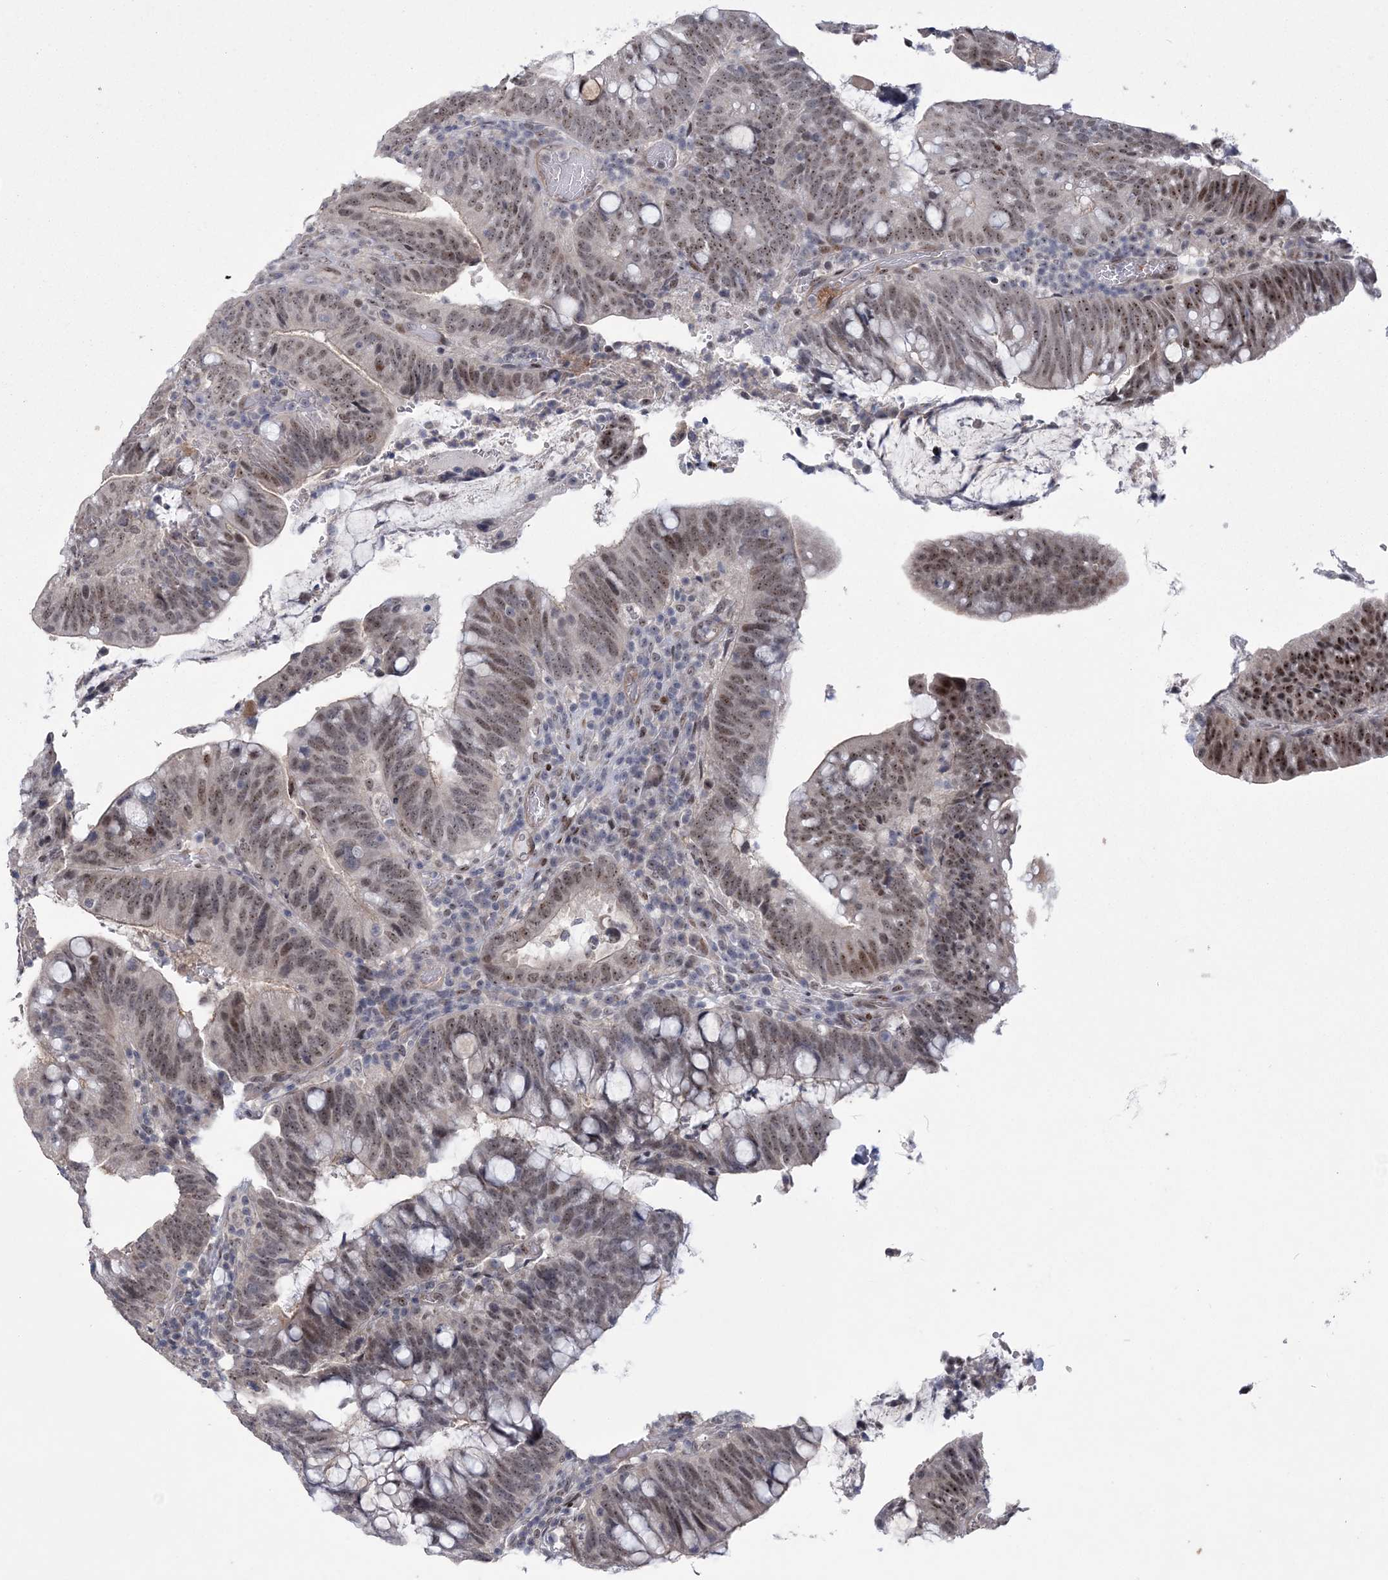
{"staining": {"intensity": "moderate", "quantity": ">75%", "location": "nuclear"}, "tissue": "colorectal cancer", "cell_type": "Tumor cells", "image_type": "cancer", "snomed": [{"axis": "morphology", "description": "Adenocarcinoma, NOS"}, {"axis": "topography", "description": "Colon"}], "caption": "Colorectal adenocarcinoma stained with immunohistochemistry exhibits moderate nuclear staining in approximately >75% of tumor cells.", "gene": "HOMEZ", "patient": {"sex": "female", "age": 66}}